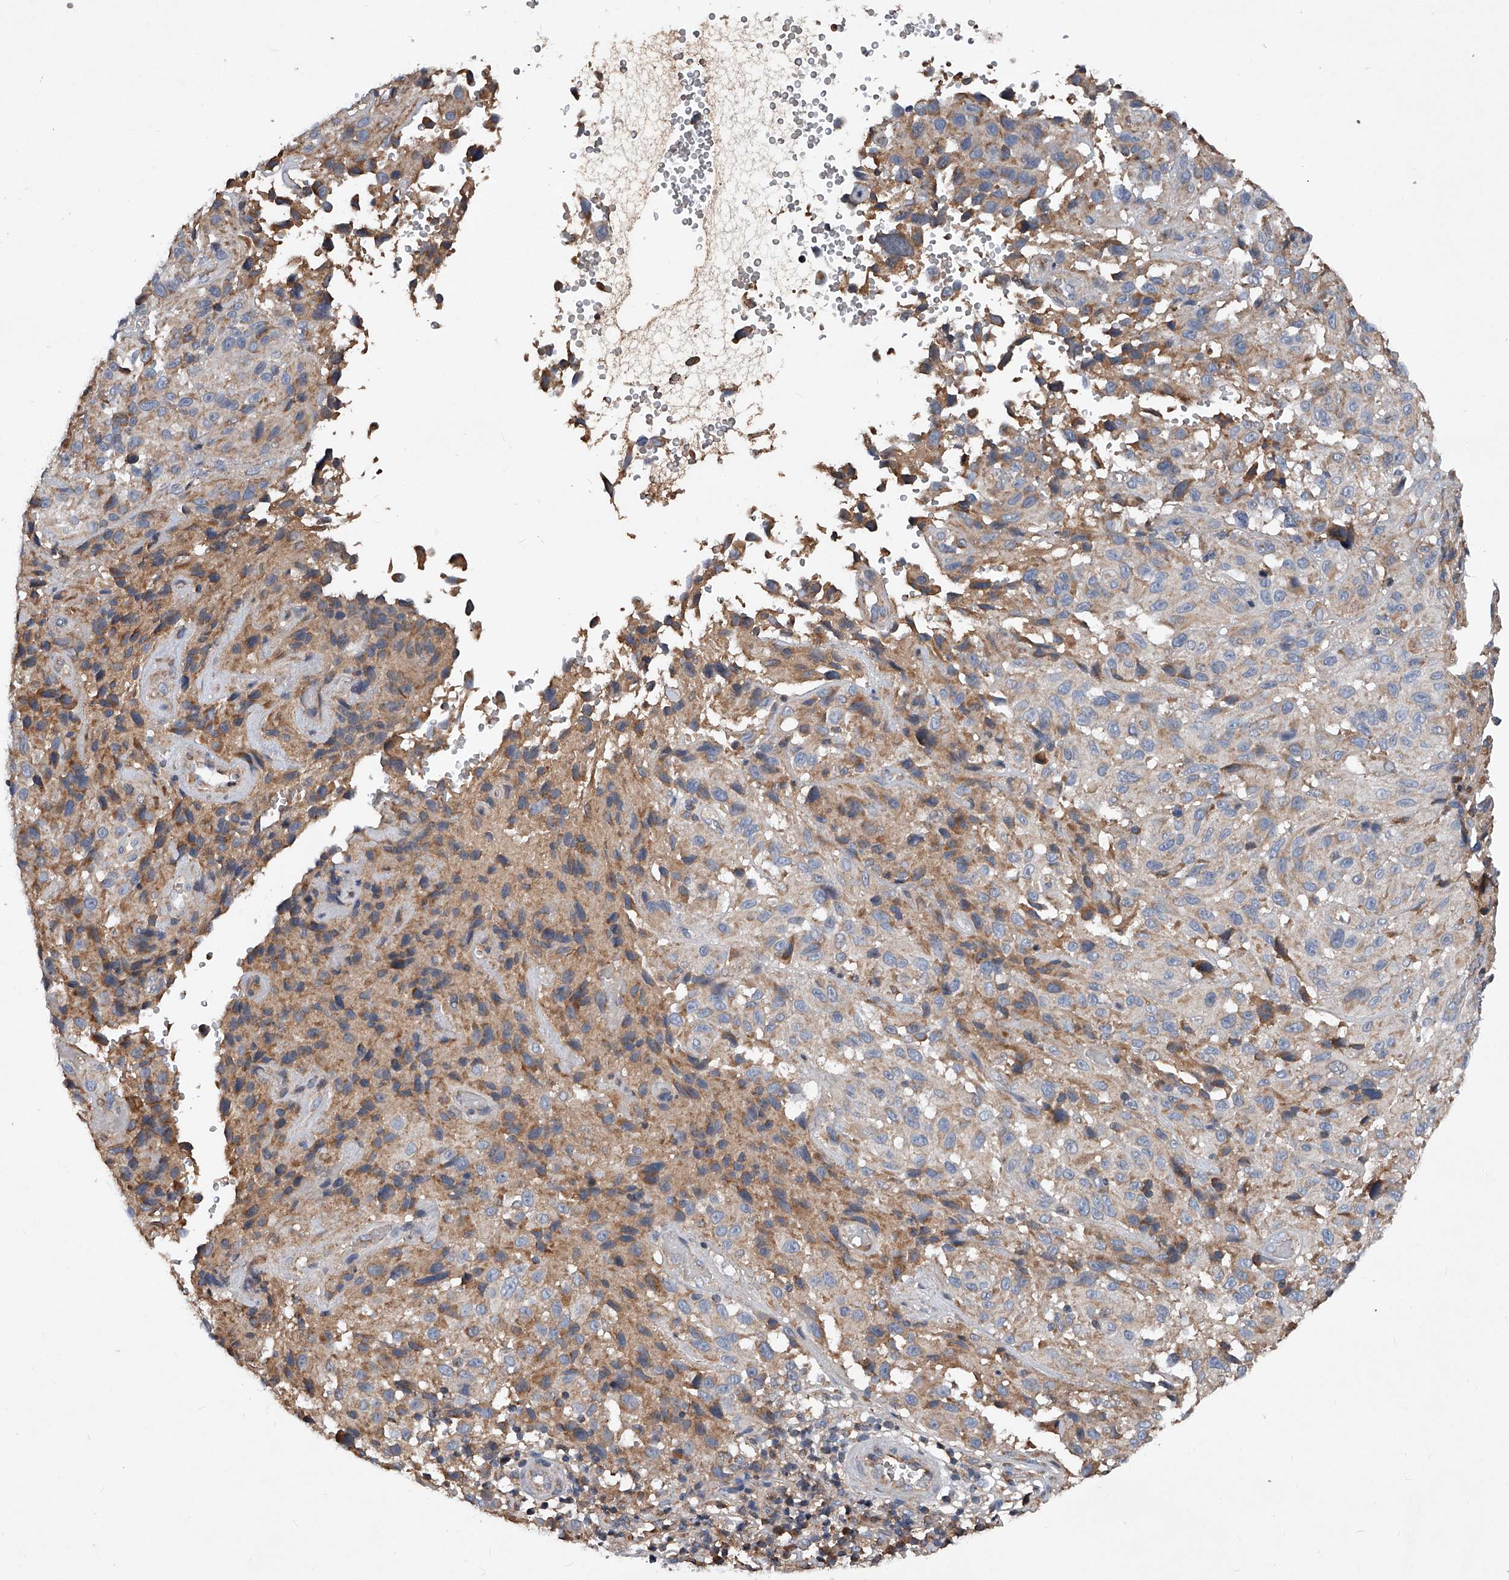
{"staining": {"intensity": "weak", "quantity": "<25%", "location": "cytoplasmic/membranous"}, "tissue": "melanoma", "cell_type": "Tumor cells", "image_type": "cancer", "snomed": [{"axis": "morphology", "description": "Malignant melanoma, NOS"}, {"axis": "topography", "description": "Skin"}], "caption": "Immunohistochemical staining of malignant melanoma displays no significant staining in tumor cells. (DAB (3,3'-diaminobenzidine) IHC, high magnification).", "gene": "SDHA", "patient": {"sex": "male", "age": 66}}